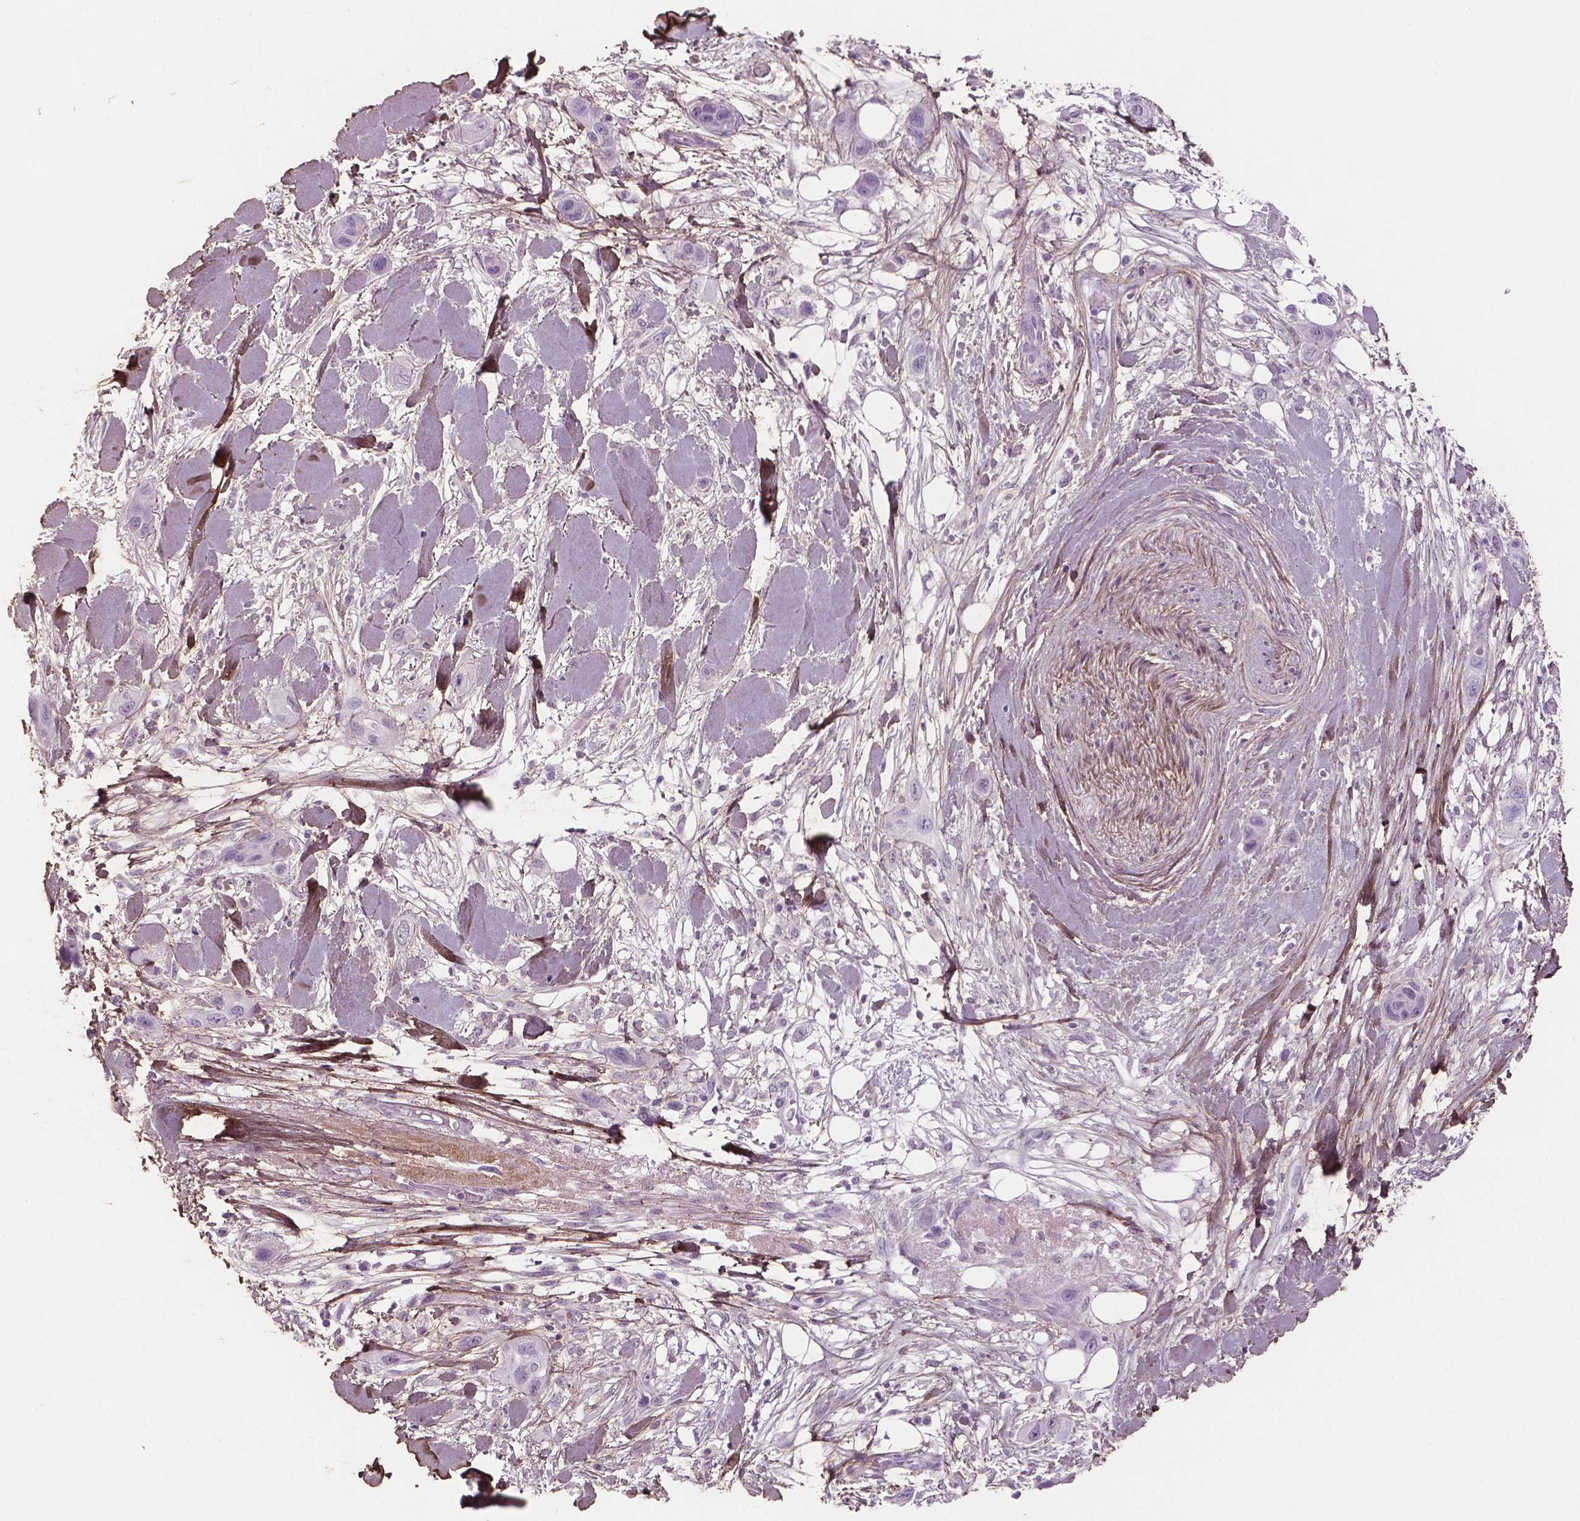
{"staining": {"intensity": "negative", "quantity": "none", "location": "none"}, "tissue": "skin cancer", "cell_type": "Tumor cells", "image_type": "cancer", "snomed": [{"axis": "morphology", "description": "Squamous cell carcinoma, NOS"}, {"axis": "topography", "description": "Skin"}], "caption": "Human skin cancer (squamous cell carcinoma) stained for a protein using immunohistochemistry shows no positivity in tumor cells.", "gene": "DLG2", "patient": {"sex": "male", "age": 79}}